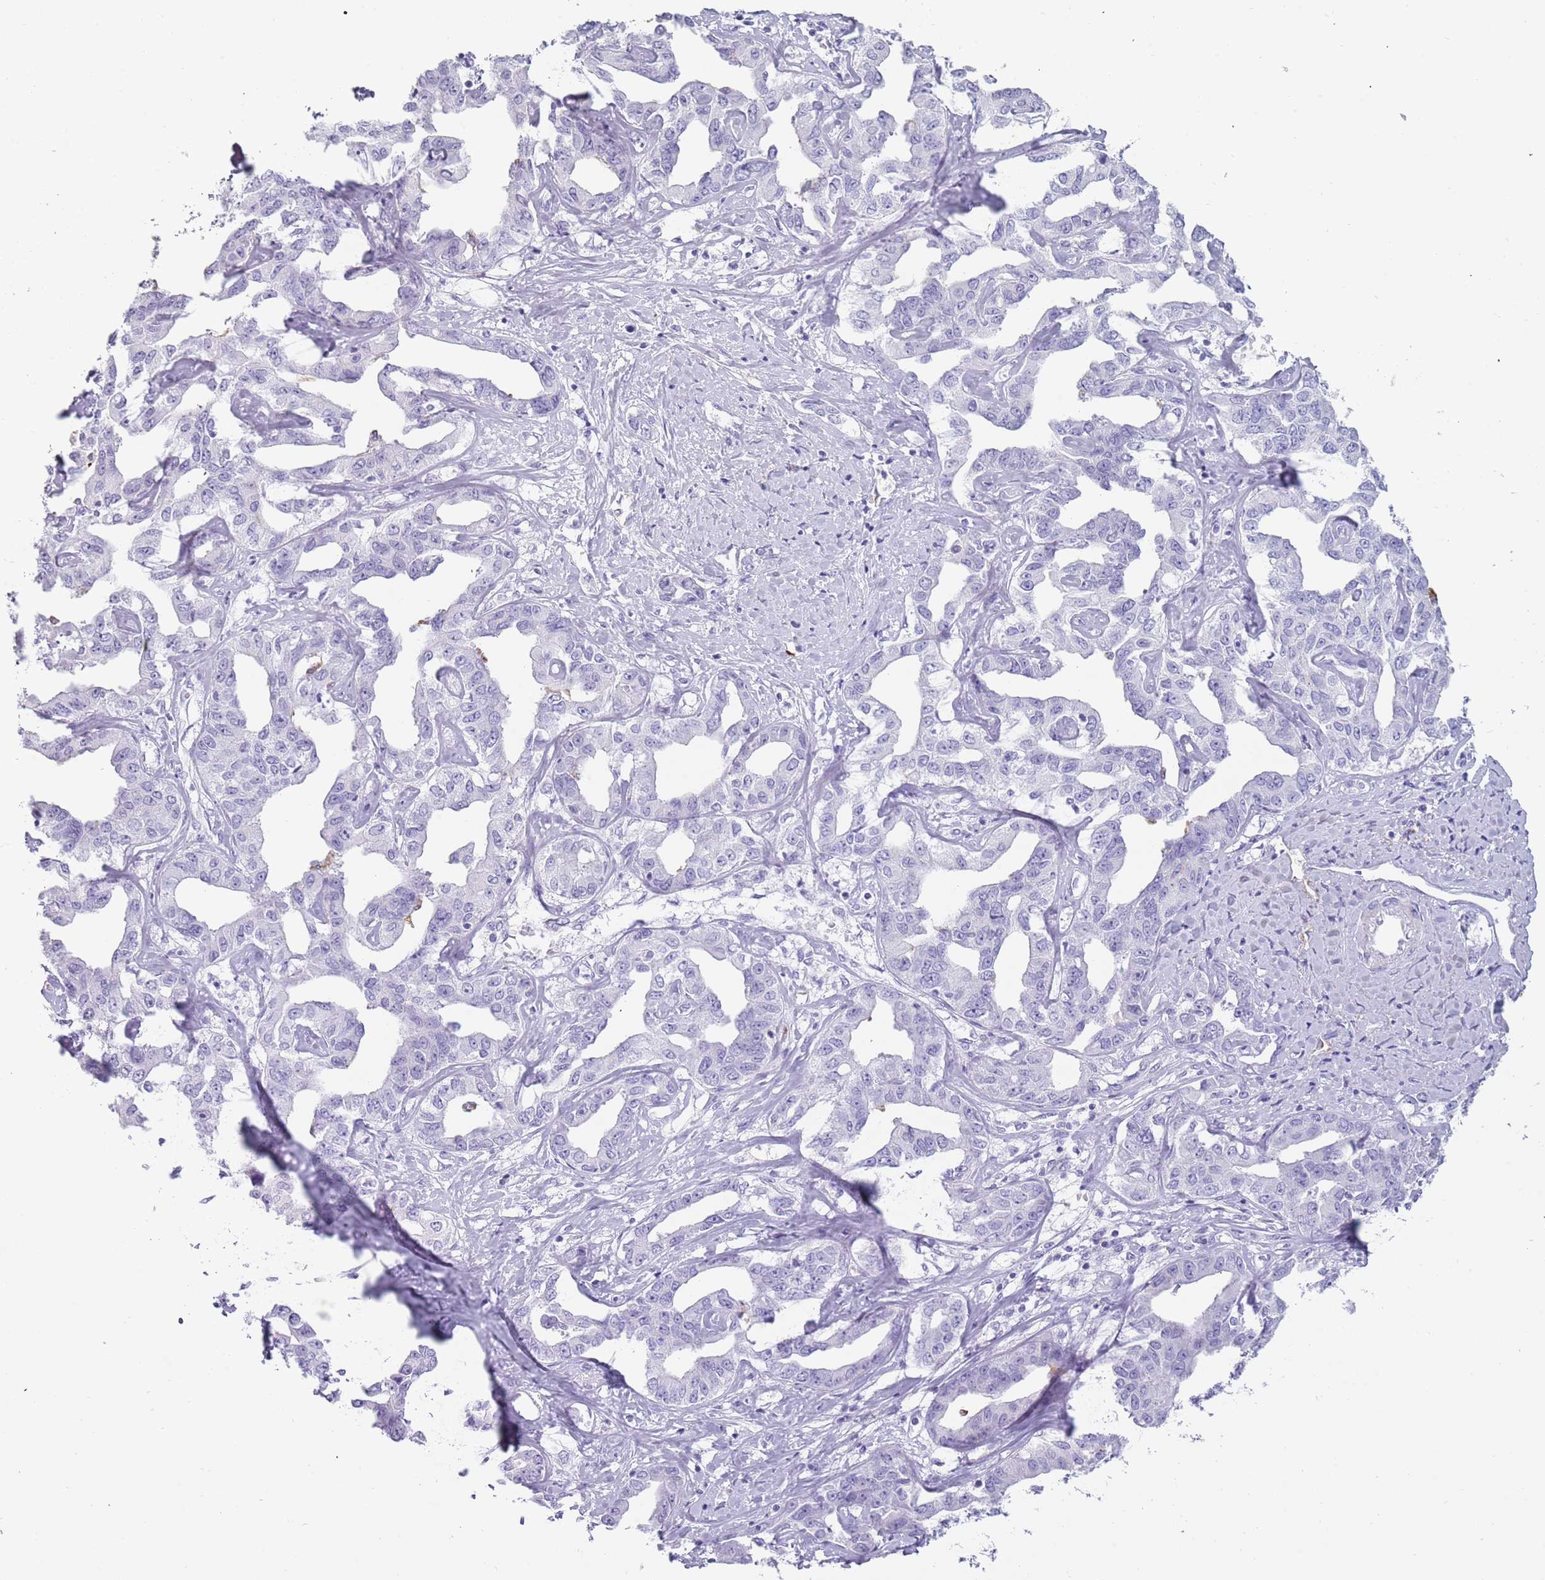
{"staining": {"intensity": "negative", "quantity": "none", "location": "none"}, "tissue": "liver cancer", "cell_type": "Tumor cells", "image_type": "cancer", "snomed": [{"axis": "morphology", "description": "Cholangiocarcinoma"}, {"axis": "topography", "description": "Liver"}], "caption": "The IHC micrograph has no significant positivity in tumor cells of liver cholangiocarcinoma tissue.", "gene": "COLEC12", "patient": {"sex": "male", "age": 59}}